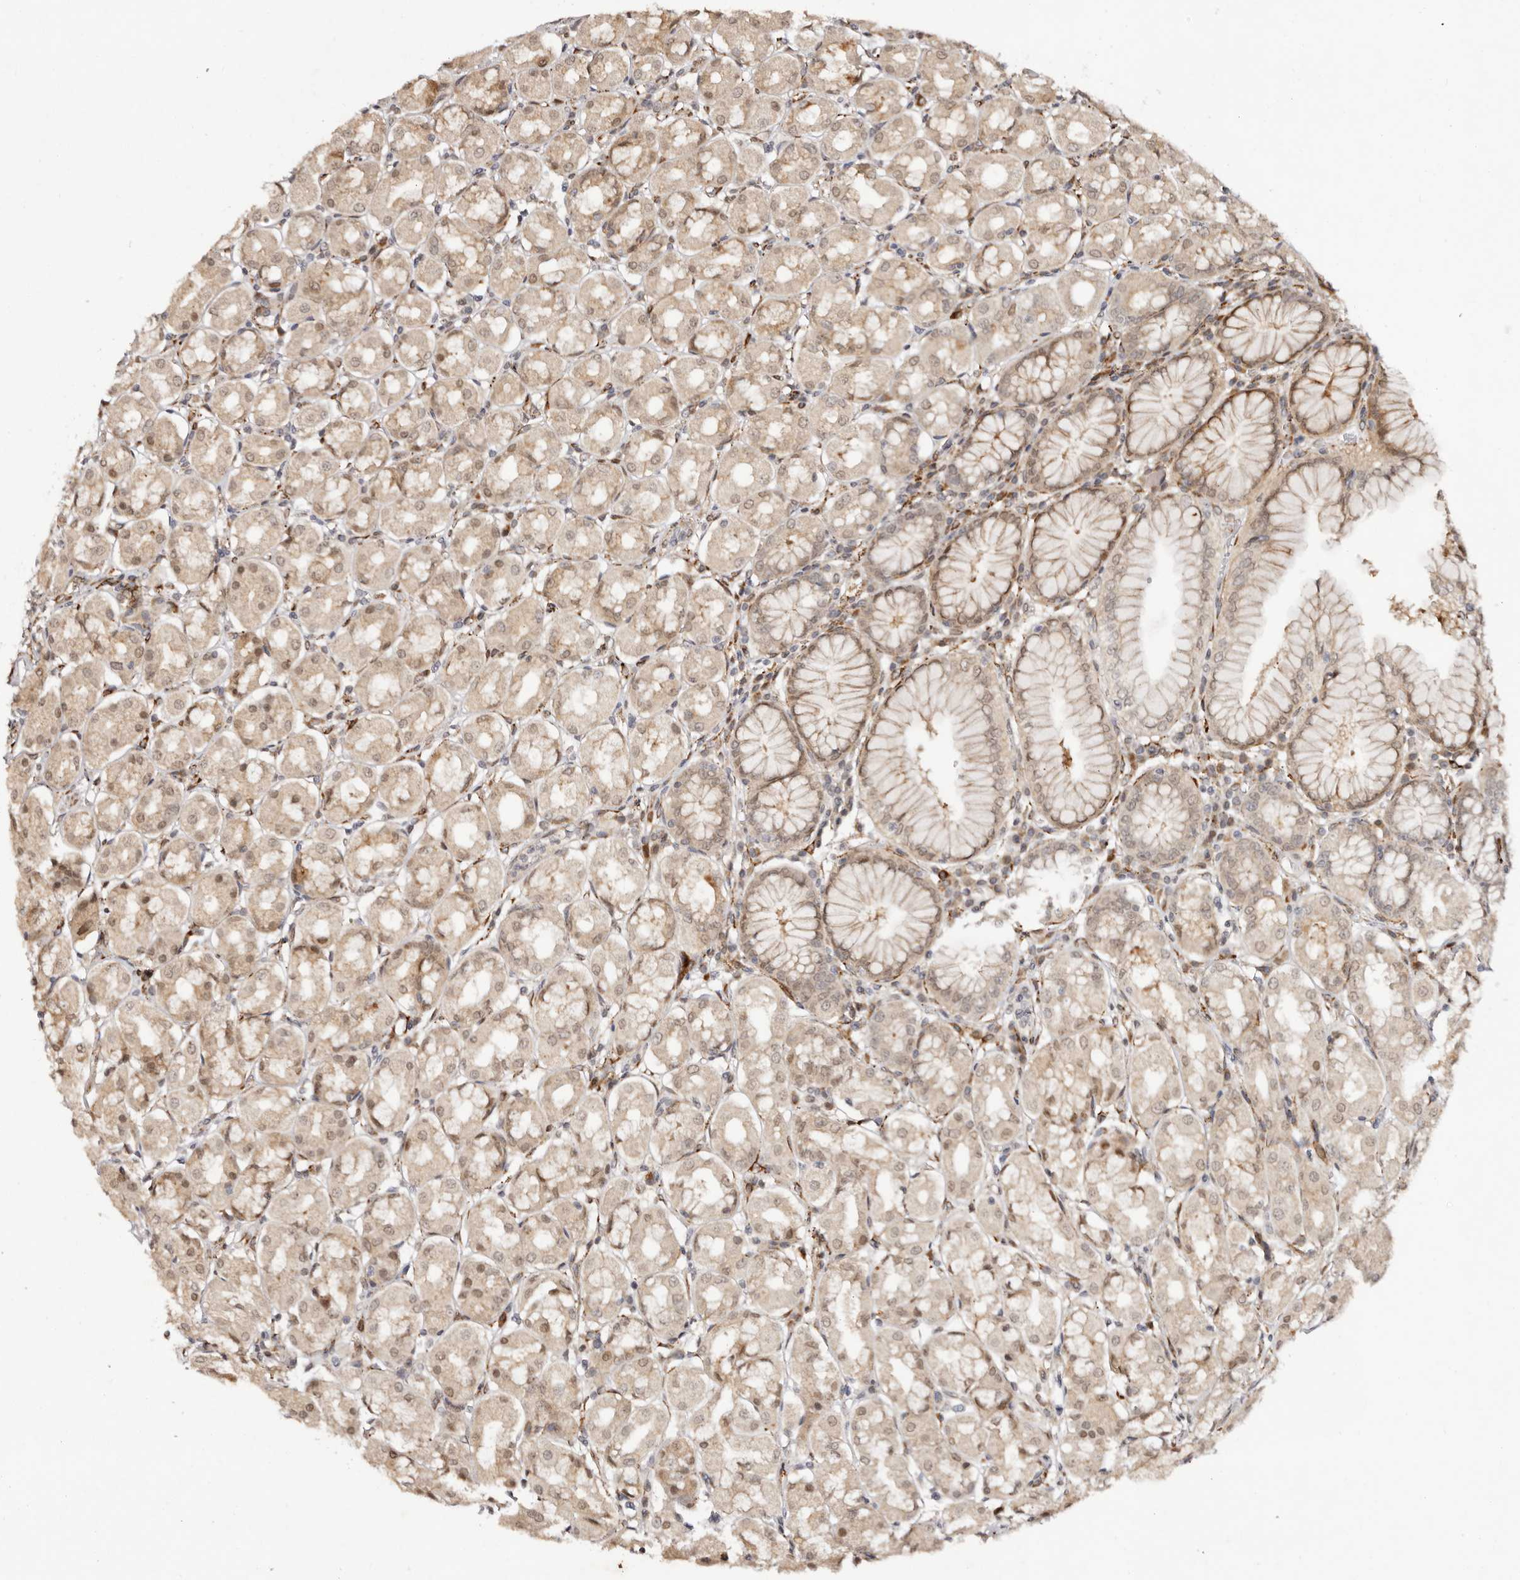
{"staining": {"intensity": "moderate", "quantity": "25%-75%", "location": "cytoplasmic/membranous,nuclear"}, "tissue": "stomach", "cell_type": "Glandular cells", "image_type": "normal", "snomed": [{"axis": "morphology", "description": "Normal tissue, NOS"}, {"axis": "topography", "description": "Stomach"}, {"axis": "topography", "description": "Stomach, lower"}], "caption": "Immunohistochemical staining of unremarkable human stomach reveals moderate cytoplasmic/membranous,nuclear protein expression in approximately 25%-75% of glandular cells. Nuclei are stained in blue.", "gene": "BCL2L15", "patient": {"sex": "female", "age": 56}}